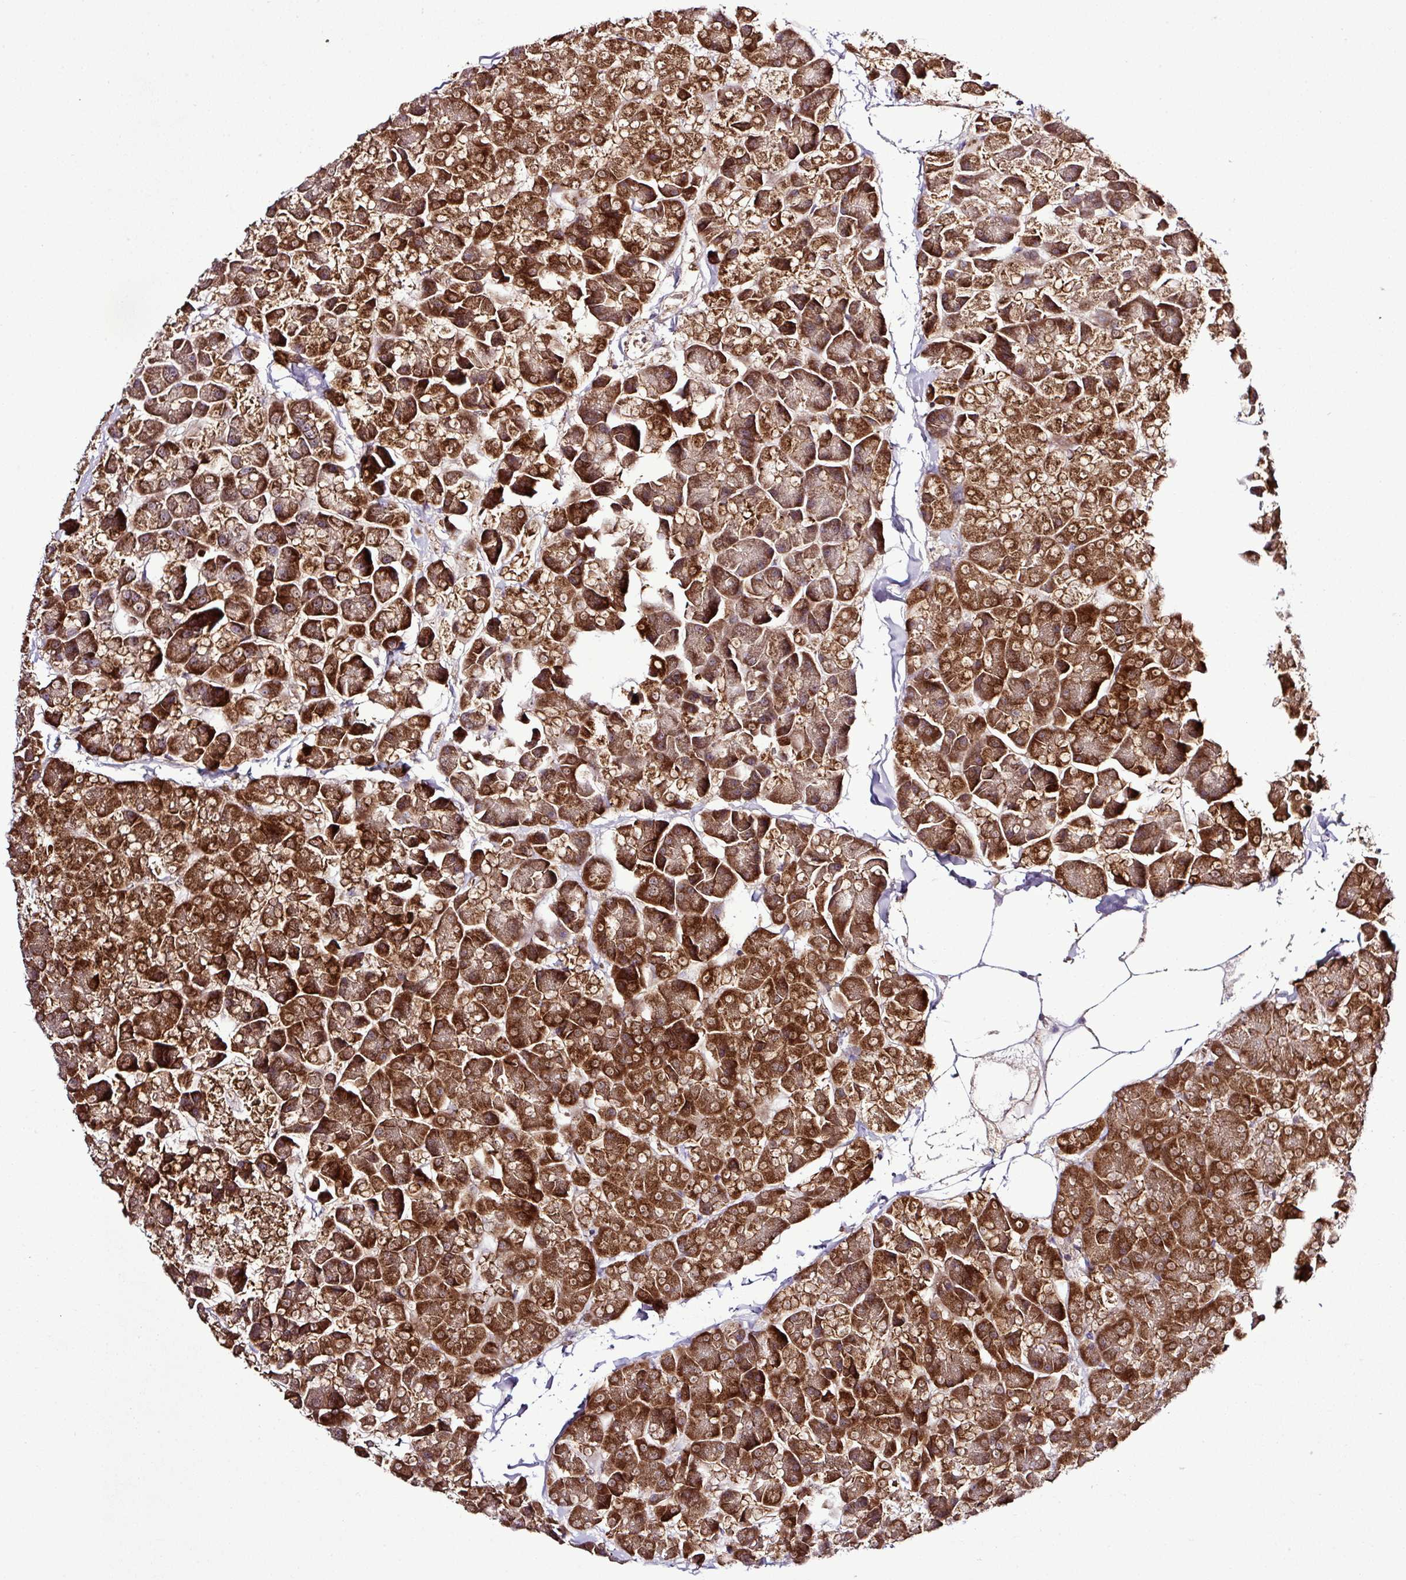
{"staining": {"intensity": "strong", "quantity": ">75%", "location": "cytoplasmic/membranous,nuclear"}, "tissue": "pancreas", "cell_type": "Exocrine glandular cells", "image_type": "normal", "snomed": [{"axis": "morphology", "description": "Normal tissue, NOS"}, {"axis": "topography", "description": "Pancreas"}], "caption": "An IHC micrograph of unremarkable tissue is shown. Protein staining in brown labels strong cytoplasmic/membranous,nuclear positivity in pancreas within exocrine glandular cells. Using DAB (3,3'-diaminobenzidine) (brown) and hematoxylin (blue) stains, captured at high magnification using brightfield microscopy.", "gene": "SMCO4", "patient": {"sex": "male", "age": 35}}